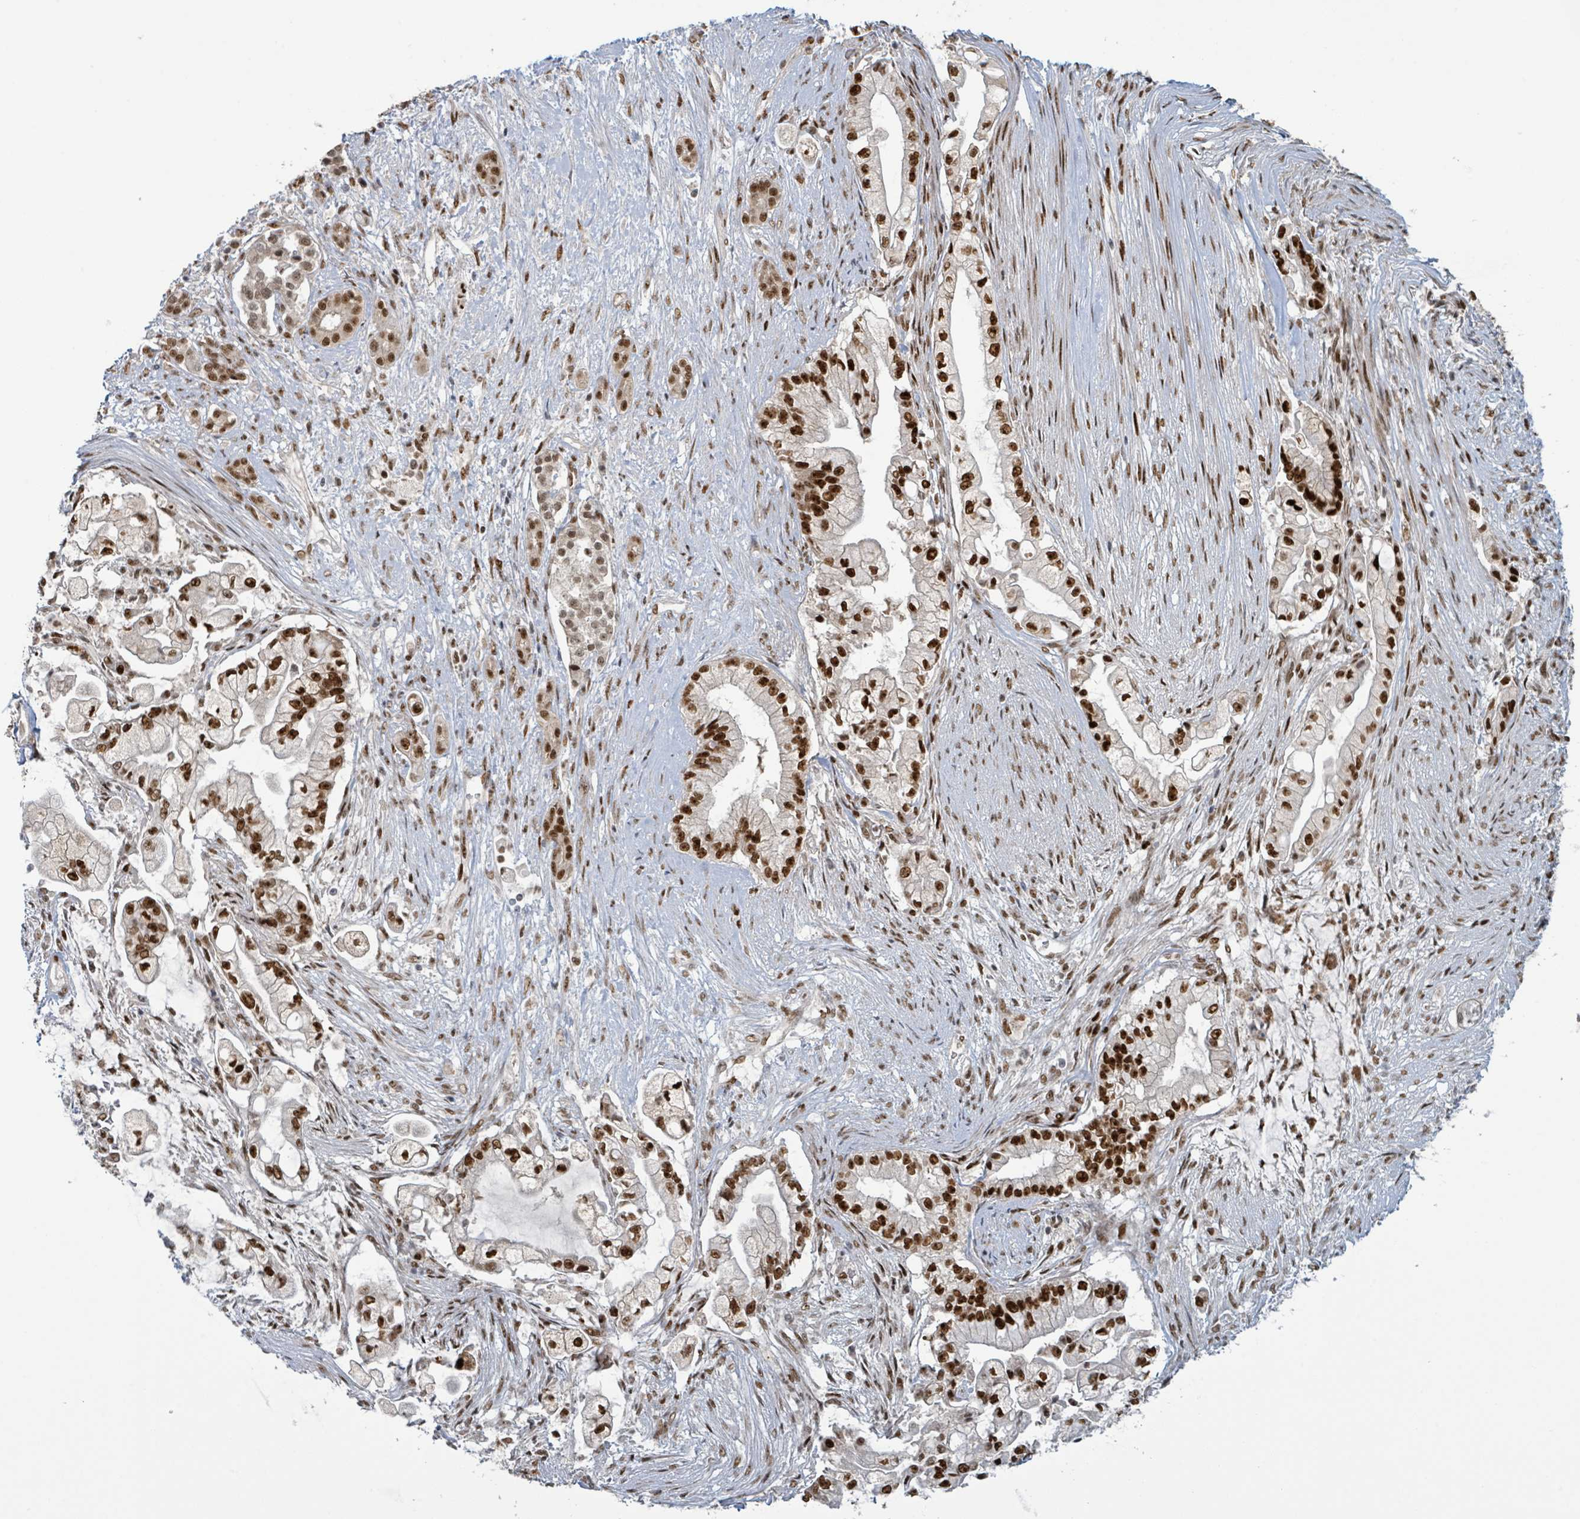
{"staining": {"intensity": "strong", "quantity": ">75%", "location": "nuclear"}, "tissue": "pancreatic cancer", "cell_type": "Tumor cells", "image_type": "cancer", "snomed": [{"axis": "morphology", "description": "Adenocarcinoma, NOS"}, {"axis": "topography", "description": "Pancreas"}], "caption": "This is a photomicrograph of immunohistochemistry staining of adenocarcinoma (pancreatic), which shows strong staining in the nuclear of tumor cells.", "gene": "KLF3", "patient": {"sex": "female", "age": 69}}